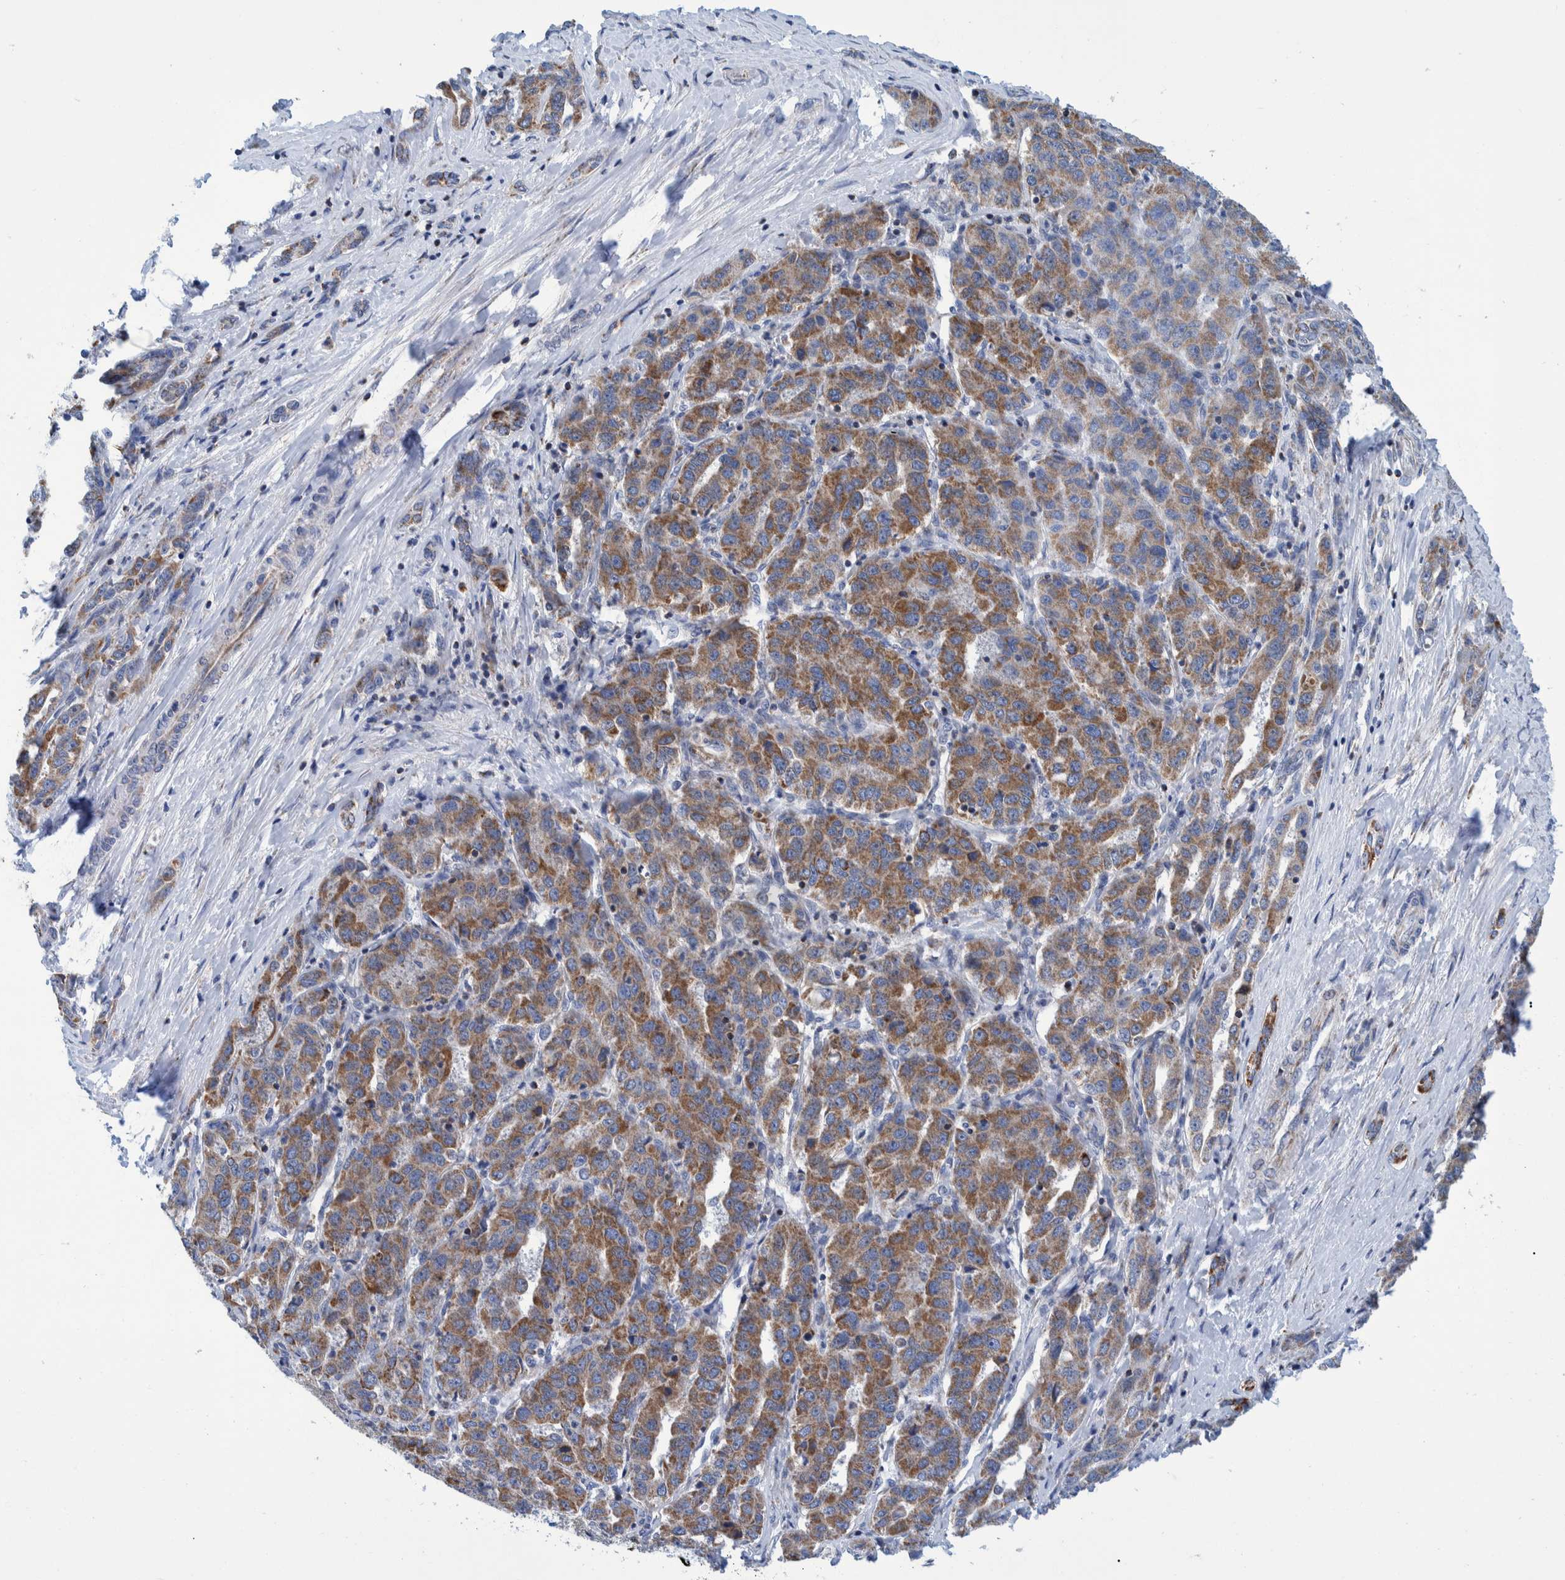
{"staining": {"intensity": "moderate", "quantity": "25%-75%", "location": "cytoplasmic/membranous"}, "tissue": "liver cancer", "cell_type": "Tumor cells", "image_type": "cancer", "snomed": [{"axis": "morphology", "description": "Cholangiocarcinoma"}, {"axis": "topography", "description": "Liver"}], "caption": "Immunohistochemical staining of liver cancer reveals medium levels of moderate cytoplasmic/membranous staining in about 25%-75% of tumor cells.", "gene": "BZW2", "patient": {"sex": "male", "age": 59}}